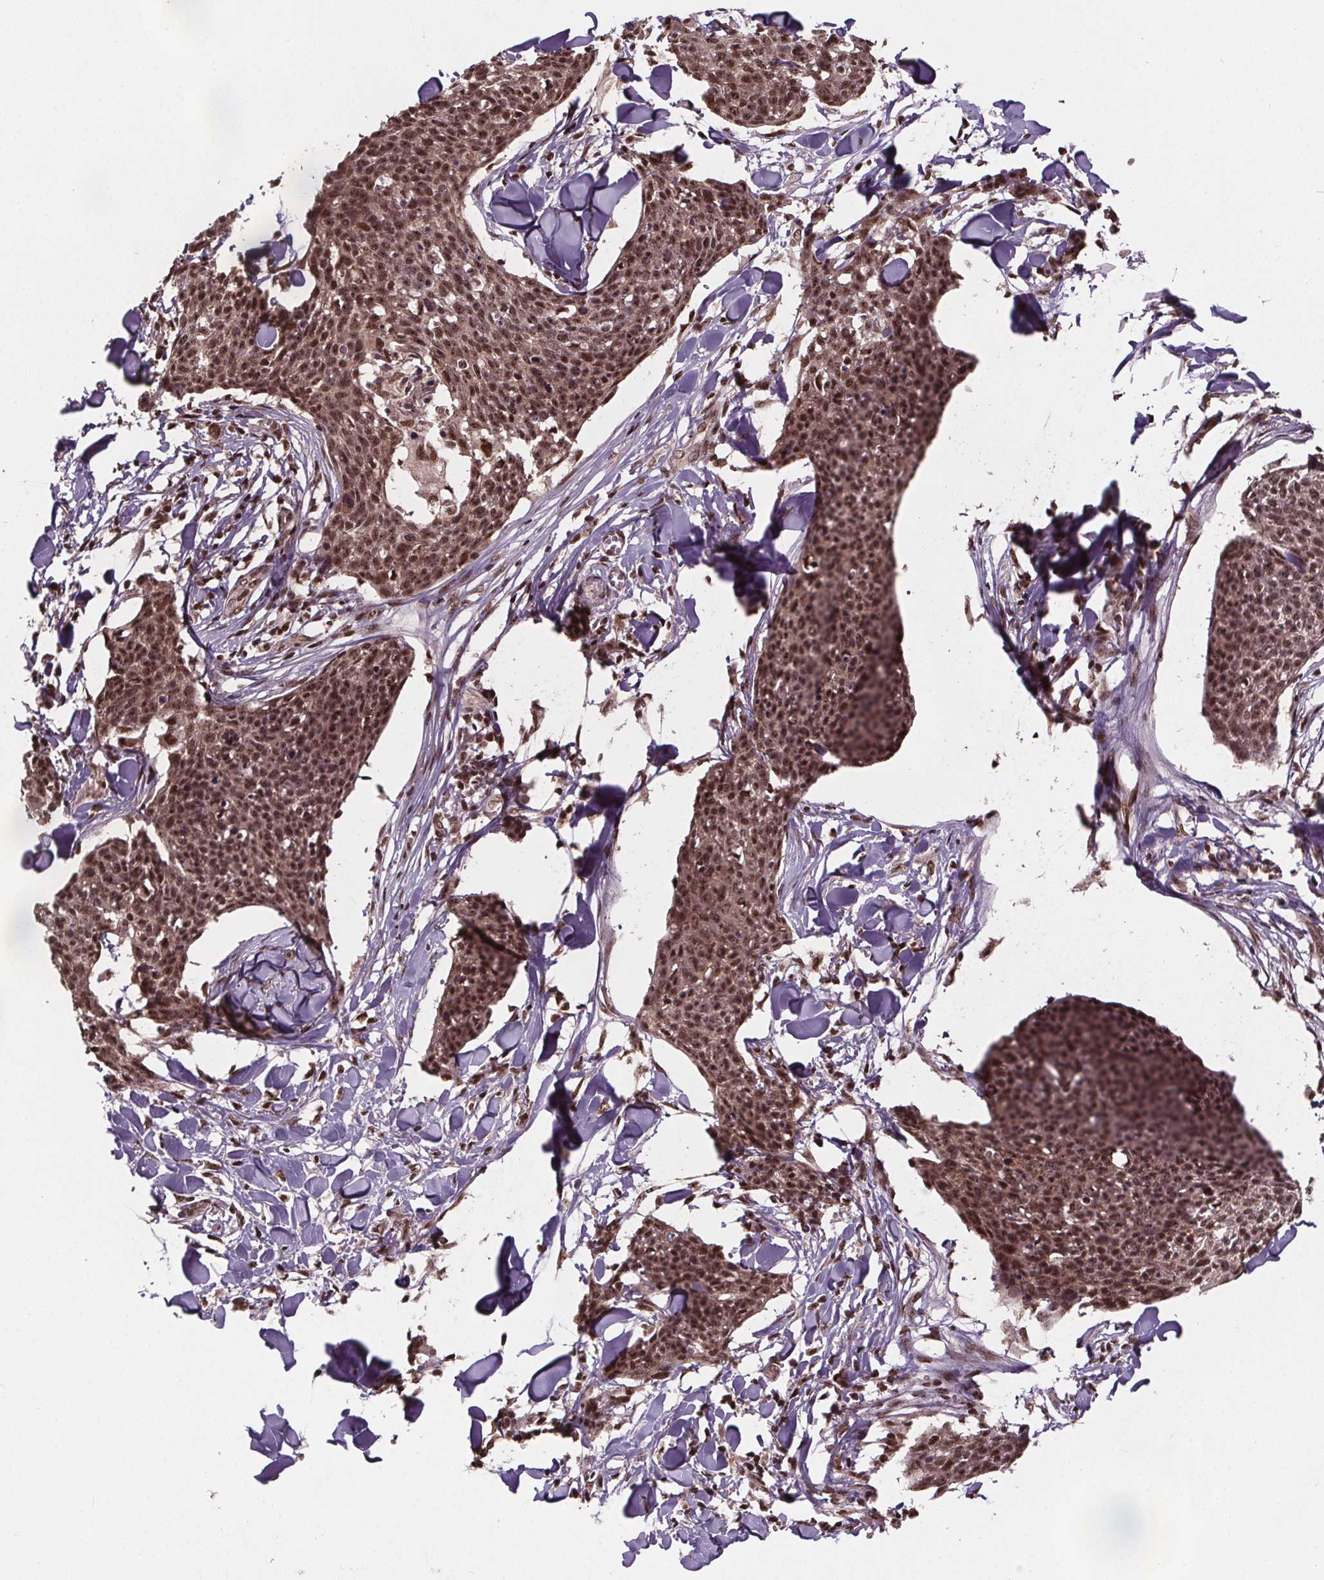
{"staining": {"intensity": "moderate", "quantity": ">75%", "location": "nuclear"}, "tissue": "skin cancer", "cell_type": "Tumor cells", "image_type": "cancer", "snomed": [{"axis": "morphology", "description": "Squamous cell carcinoma, NOS"}, {"axis": "topography", "description": "Skin"}, {"axis": "topography", "description": "Vulva"}], "caption": "This micrograph shows skin squamous cell carcinoma stained with immunohistochemistry (IHC) to label a protein in brown. The nuclear of tumor cells show moderate positivity for the protein. Nuclei are counter-stained blue.", "gene": "JARID2", "patient": {"sex": "female", "age": 75}}